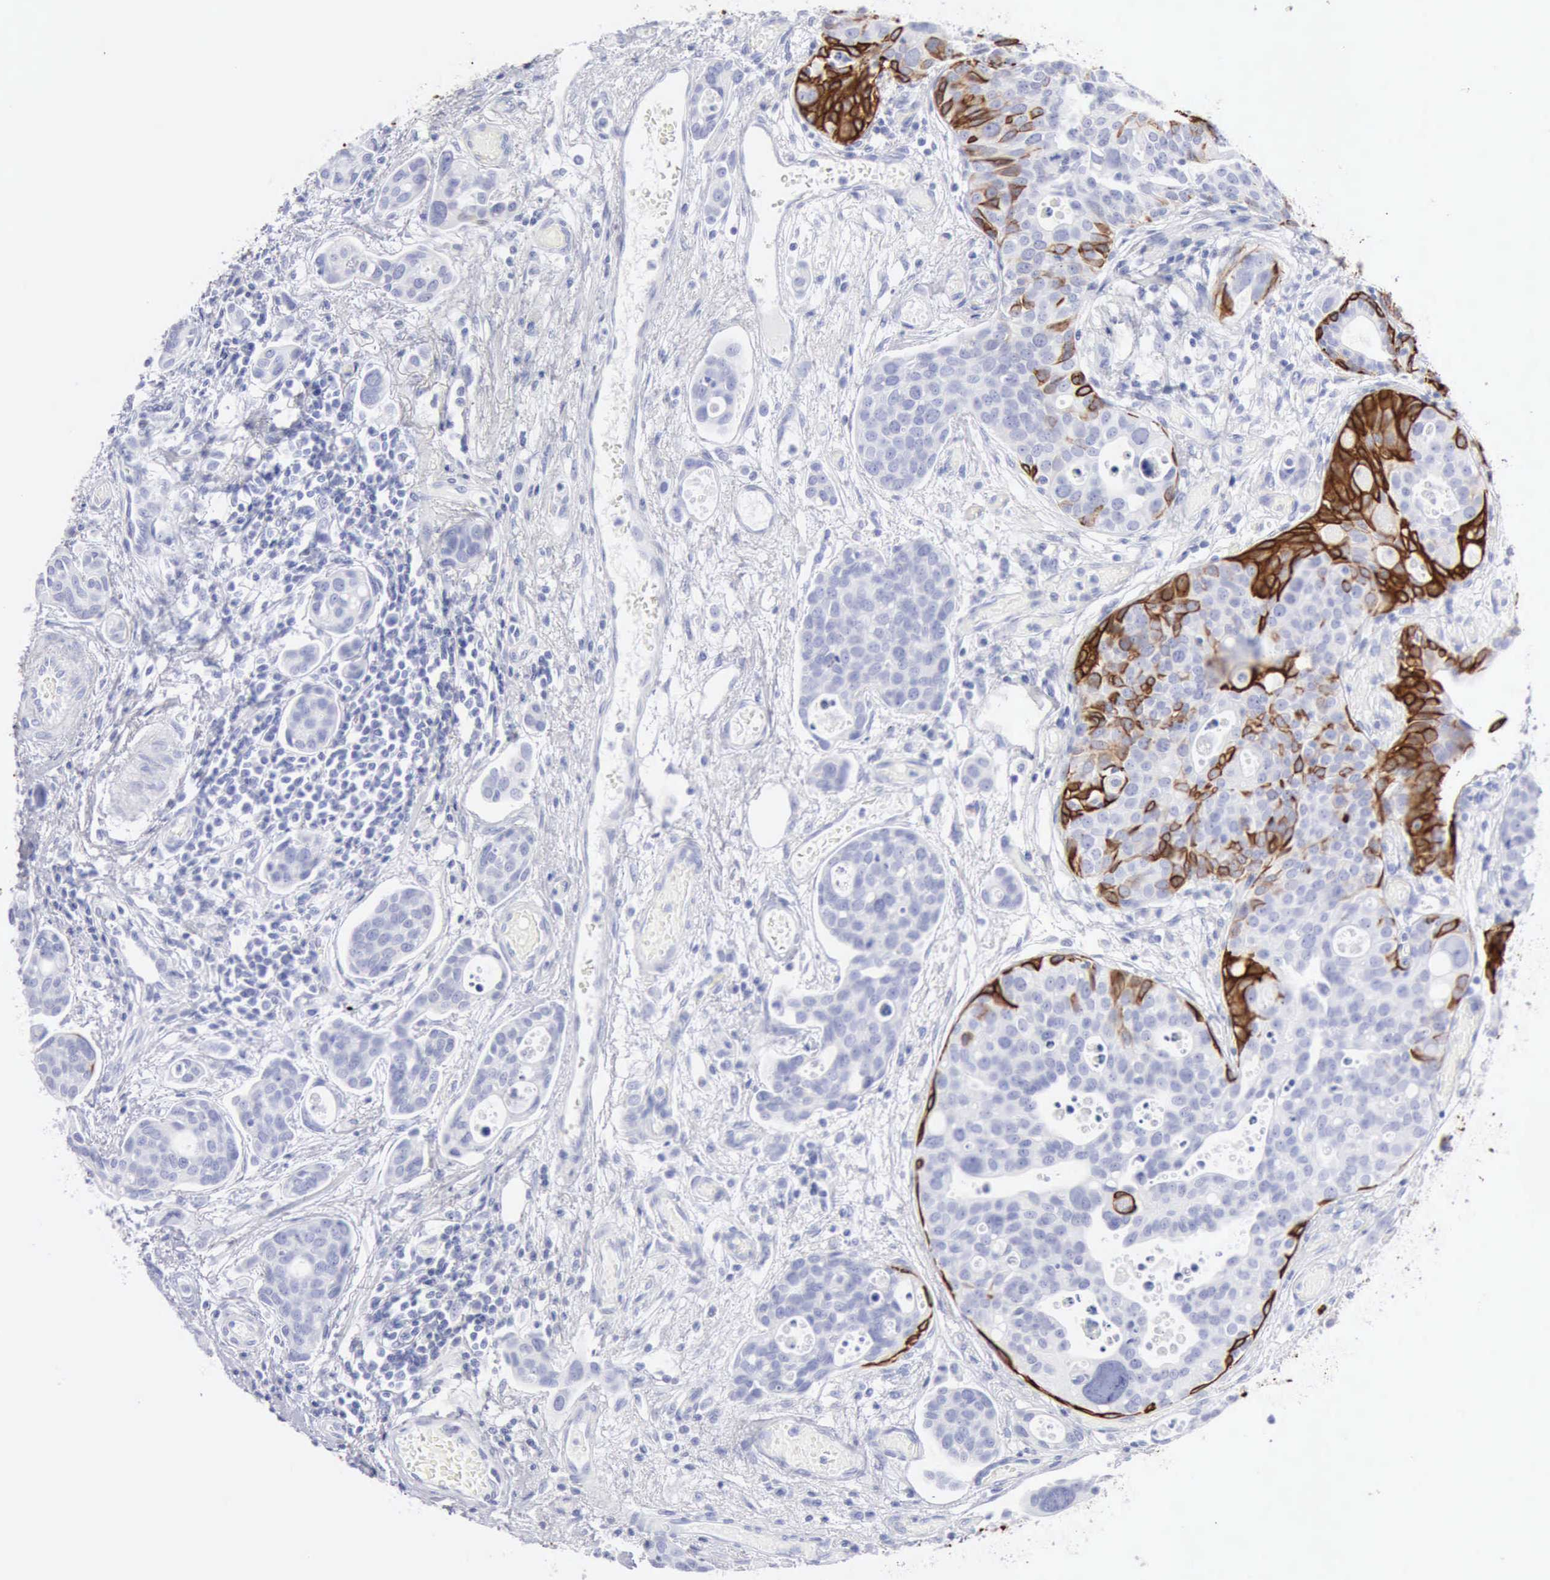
{"staining": {"intensity": "moderate", "quantity": "<25%", "location": "cytoplasmic/membranous"}, "tissue": "urothelial cancer", "cell_type": "Tumor cells", "image_type": "cancer", "snomed": [{"axis": "morphology", "description": "Urothelial carcinoma, High grade"}, {"axis": "topography", "description": "Urinary bladder"}], "caption": "A brown stain labels moderate cytoplasmic/membranous staining of a protein in urothelial cancer tumor cells. (brown staining indicates protein expression, while blue staining denotes nuclei).", "gene": "KRT5", "patient": {"sex": "male", "age": 78}}